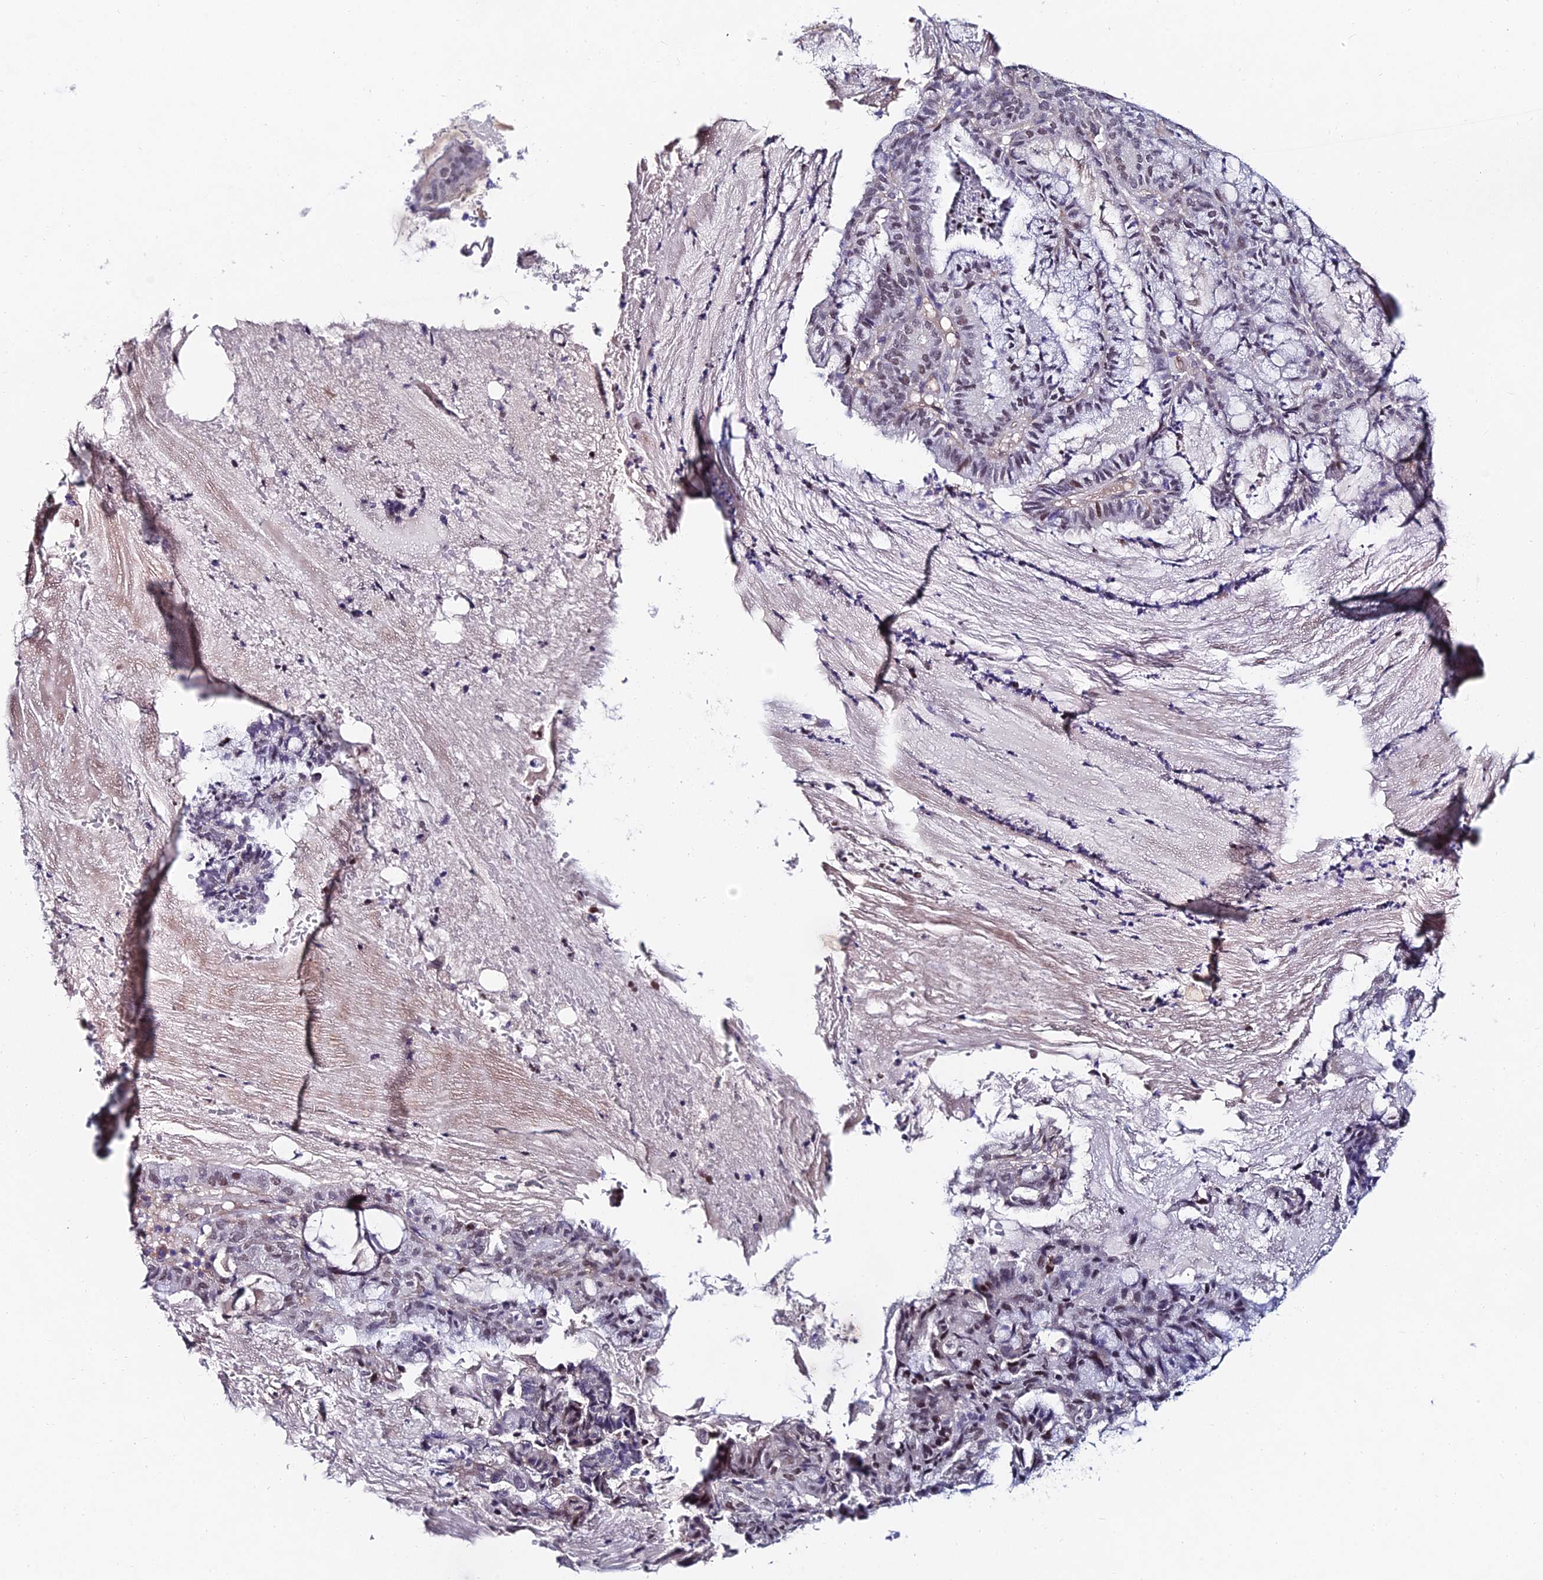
{"staining": {"intensity": "weak", "quantity": "<25%", "location": "nuclear"}, "tissue": "endometrial cancer", "cell_type": "Tumor cells", "image_type": "cancer", "snomed": [{"axis": "morphology", "description": "Adenocarcinoma, NOS"}, {"axis": "topography", "description": "Endometrium"}], "caption": "Immunohistochemistry of human adenocarcinoma (endometrial) exhibits no staining in tumor cells.", "gene": "TRIM24", "patient": {"sex": "female", "age": 86}}